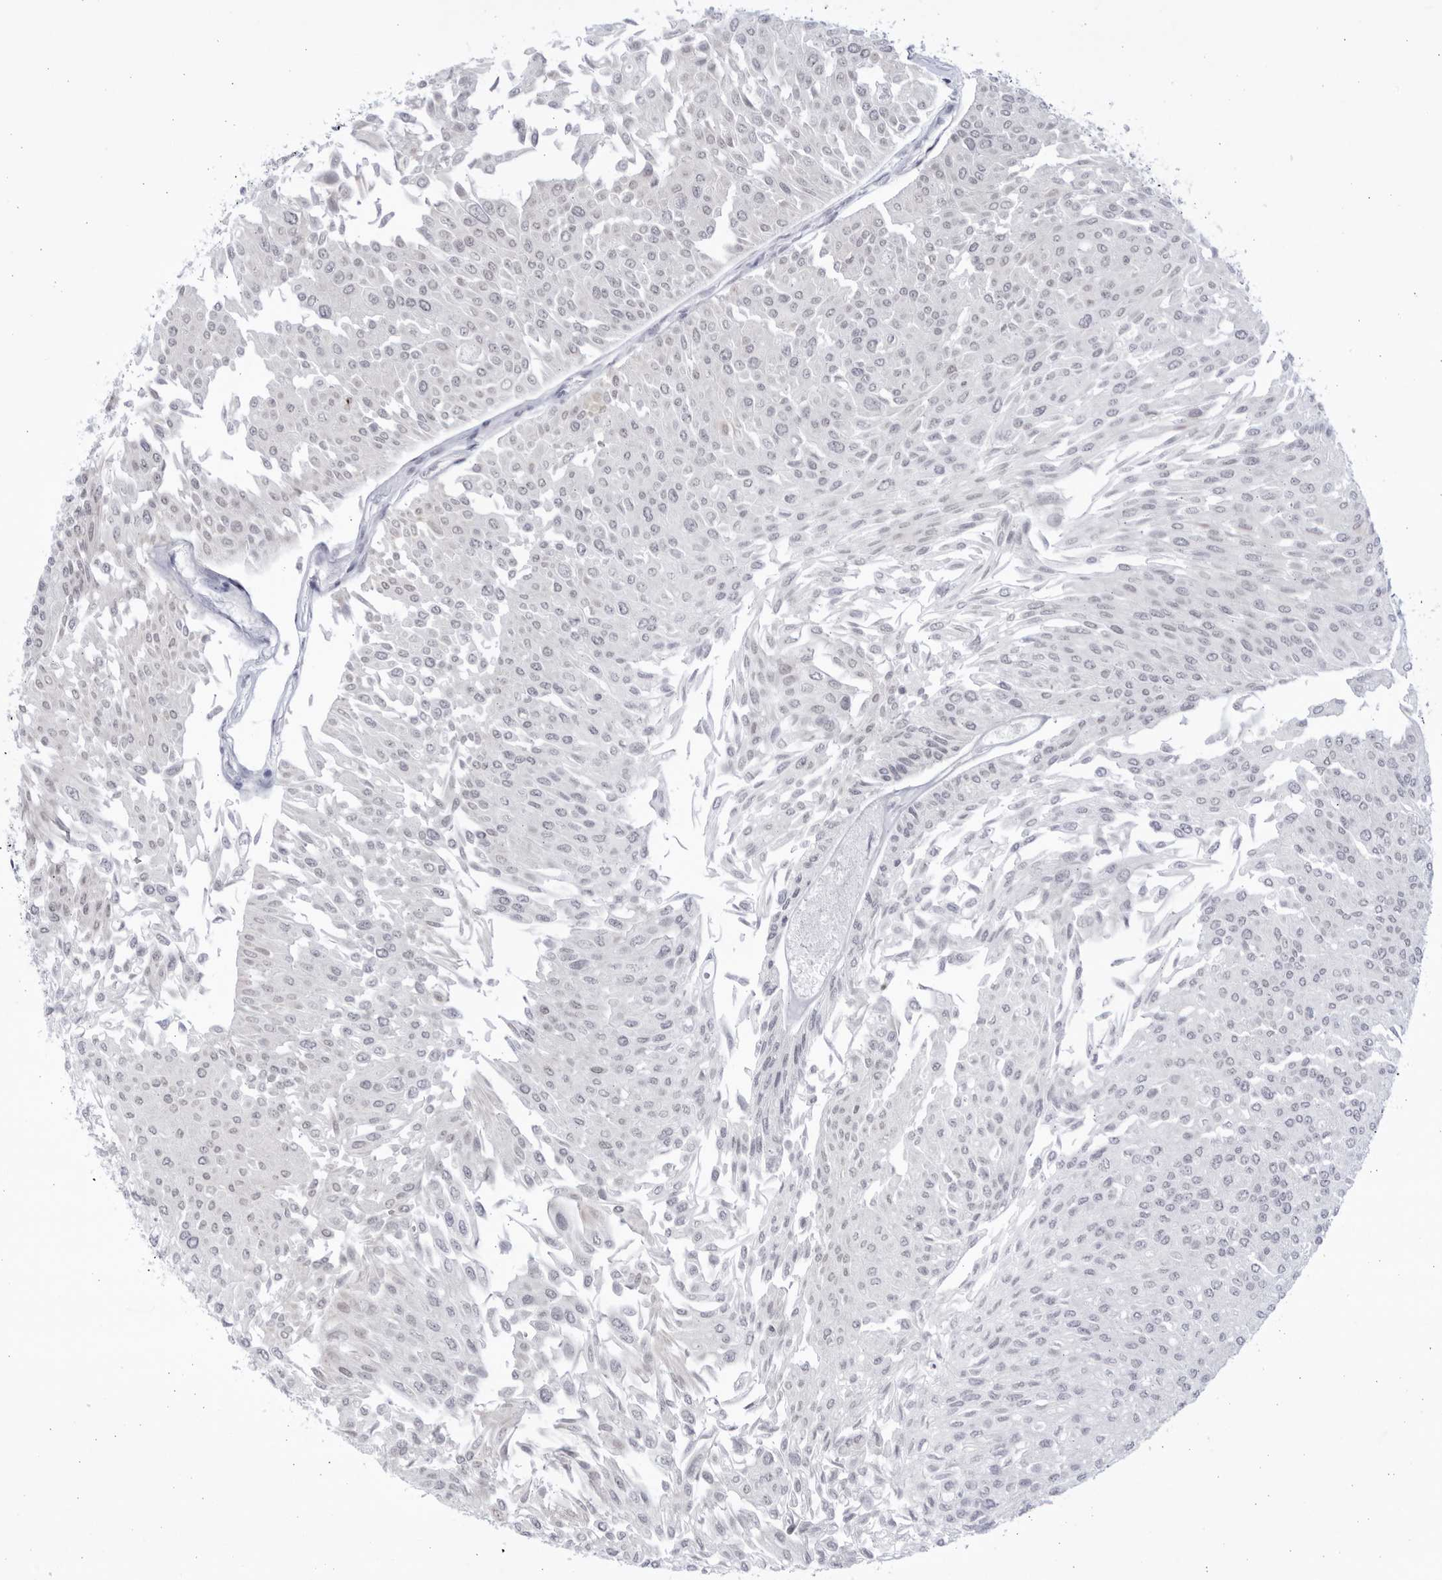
{"staining": {"intensity": "negative", "quantity": "none", "location": "none"}, "tissue": "urothelial cancer", "cell_type": "Tumor cells", "image_type": "cancer", "snomed": [{"axis": "morphology", "description": "Urothelial carcinoma, Low grade"}, {"axis": "topography", "description": "Urinary bladder"}], "caption": "High power microscopy photomicrograph of an immunohistochemistry (IHC) image of low-grade urothelial carcinoma, revealing no significant positivity in tumor cells.", "gene": "CCDC181", "patient": {"sex": "male", "age": 67}}